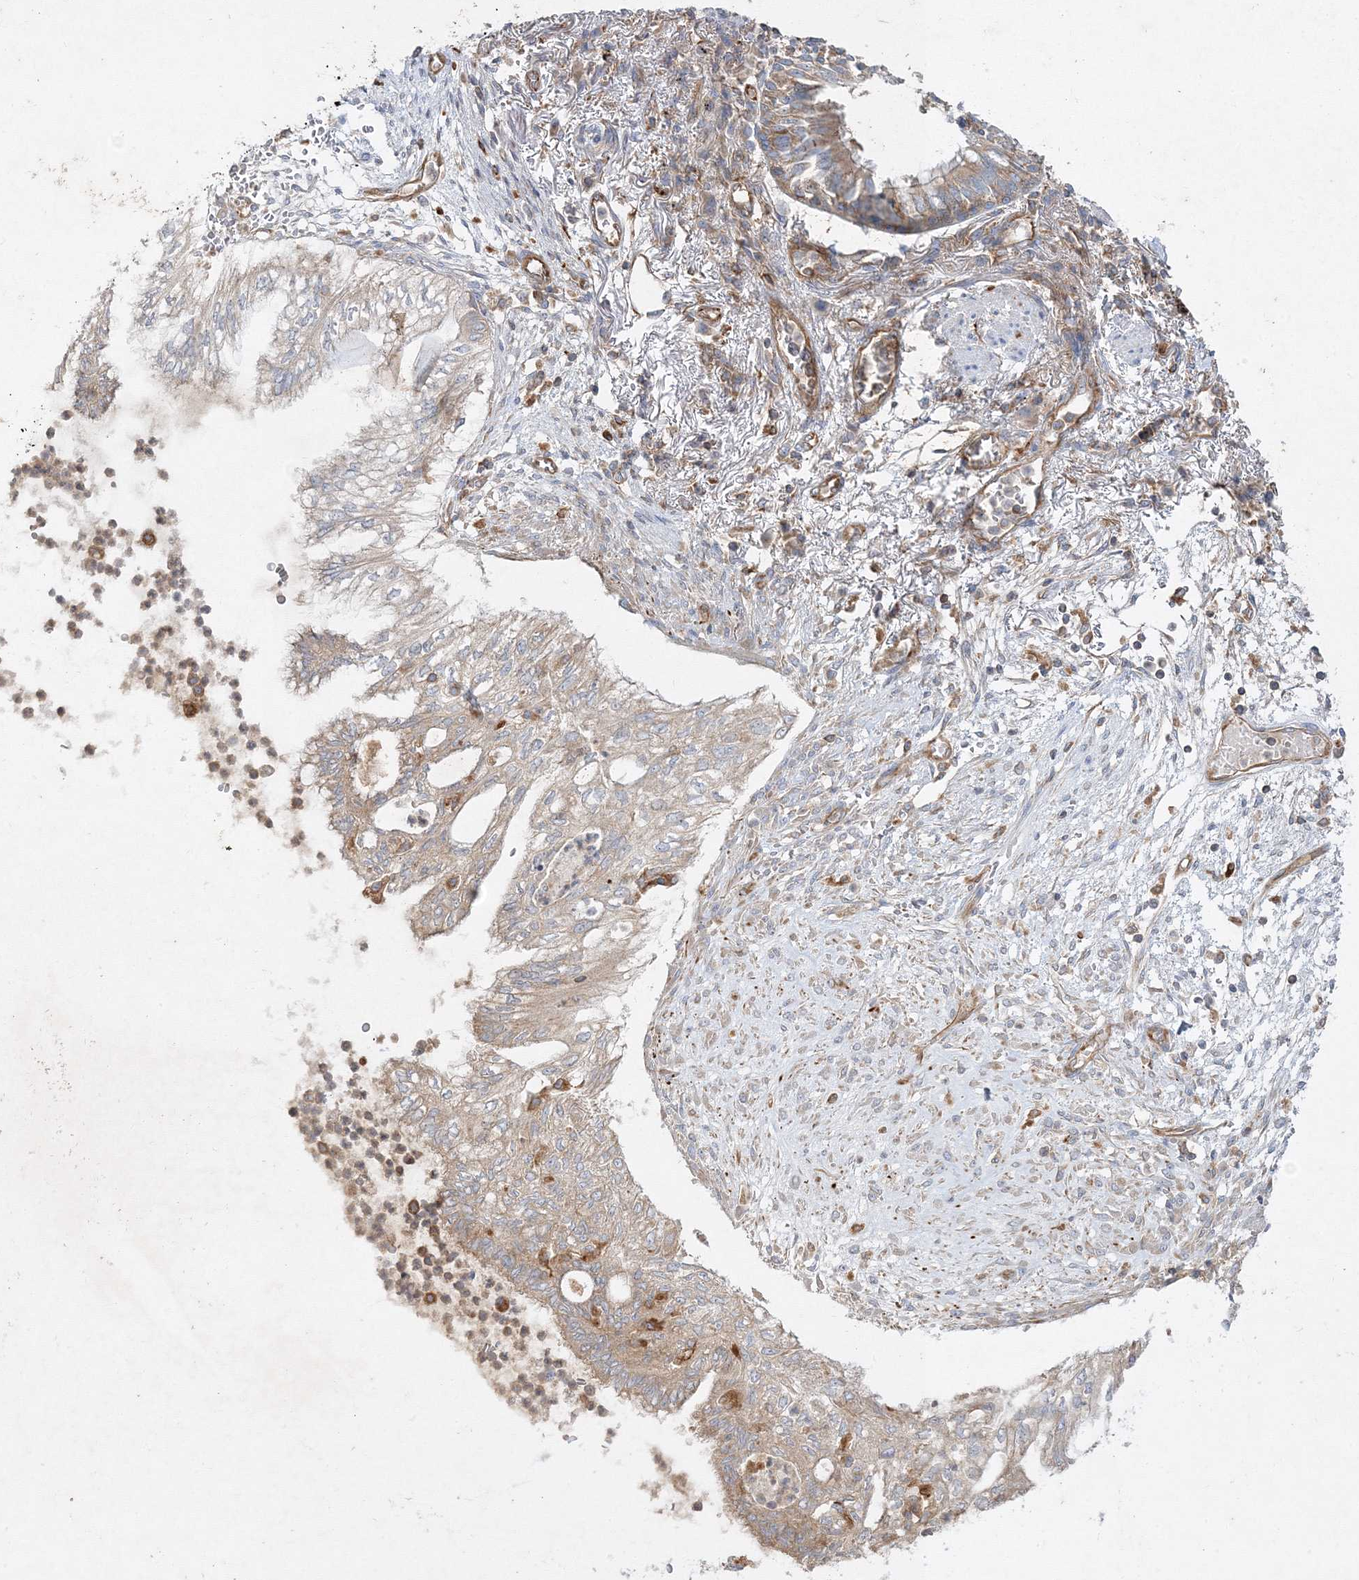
{"staining": {"intensity": "weak", "quantity": "25%-75%", "location": "cytoplasmic/membranous"}, "tissue": "lung cancer", "cell_type": "Tumor cells", "image_type": "cancer", "snomed": [{"axis": "morphology", "description": "Adenocarcinoma, NOS"}, {"axis": "topography", "description": "Lung"}], "caption": "A low amount of weak cytoplasmic/membranous staining is seen in approximately 25%-75% of tumor cells in lung cancer (adenocarcinoma) tissue. (Stains: DAB in brown, nuclei in blue, Microscopy: brightfield microscopy at high magnification).", "gene": "WDR37", "patient": {"sex": "female", "age": 70}}